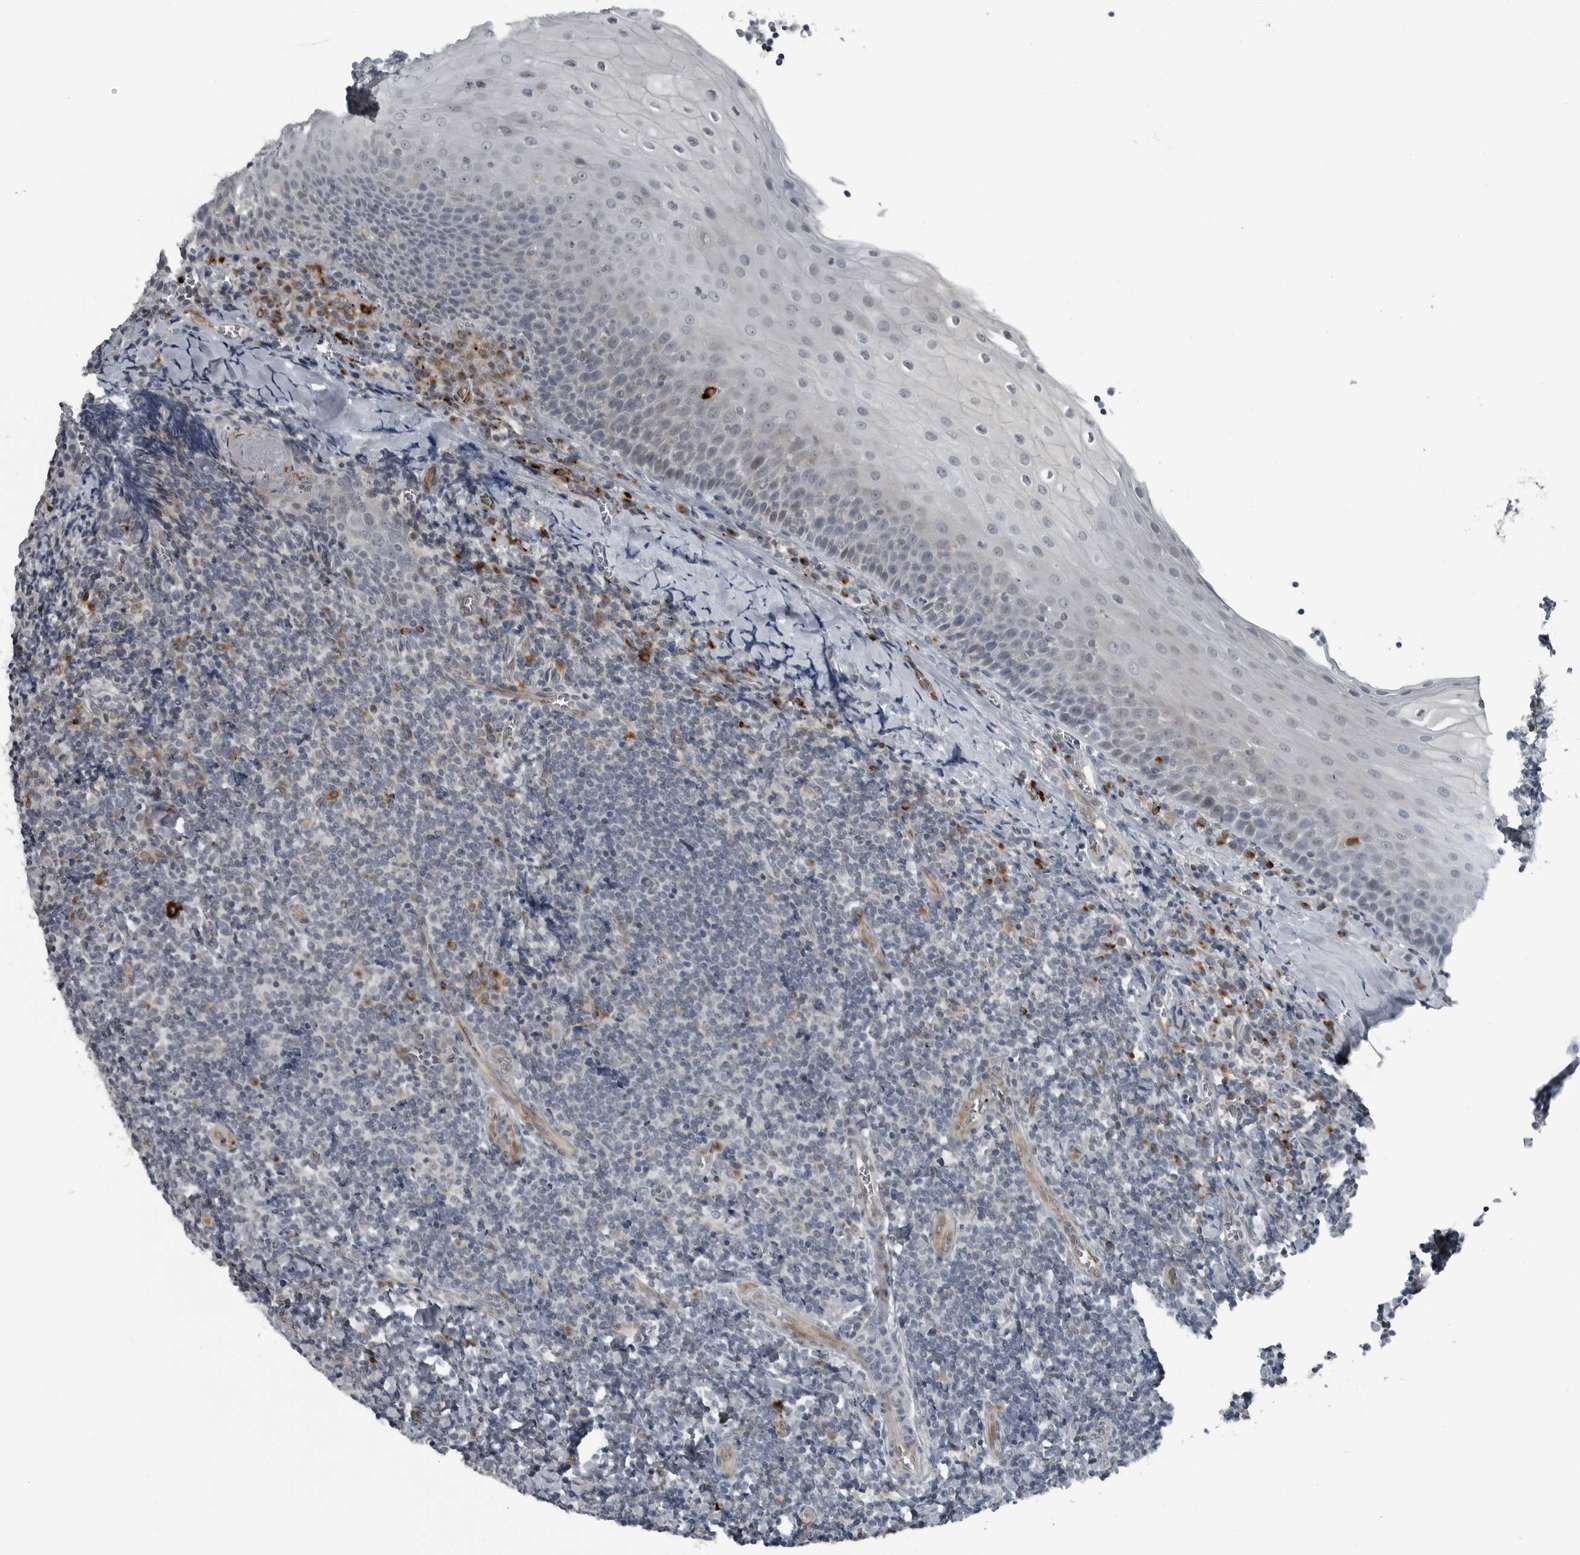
{"staining": {"intensity": "negative", "quantity": "none", "location": "none"}, "tissue": "tonsil", "cell_type": "Germinal center cells", "image_type": "normal", "snomed": [{"axis": "morphology", "description": "Normal tissue, NOS"}, {"axis": "topography", "description": "Tonsil"}], "caption": "Immunohistochemistry (IHC) photomicrograph of unremarkable tonsil: tonsil stained with DAB (3,3'-diaminobenzidine) shows no significant protein expression in germinal center cells.", "gene": "GAK", "patient": {"sex": "male", "age": 27}}